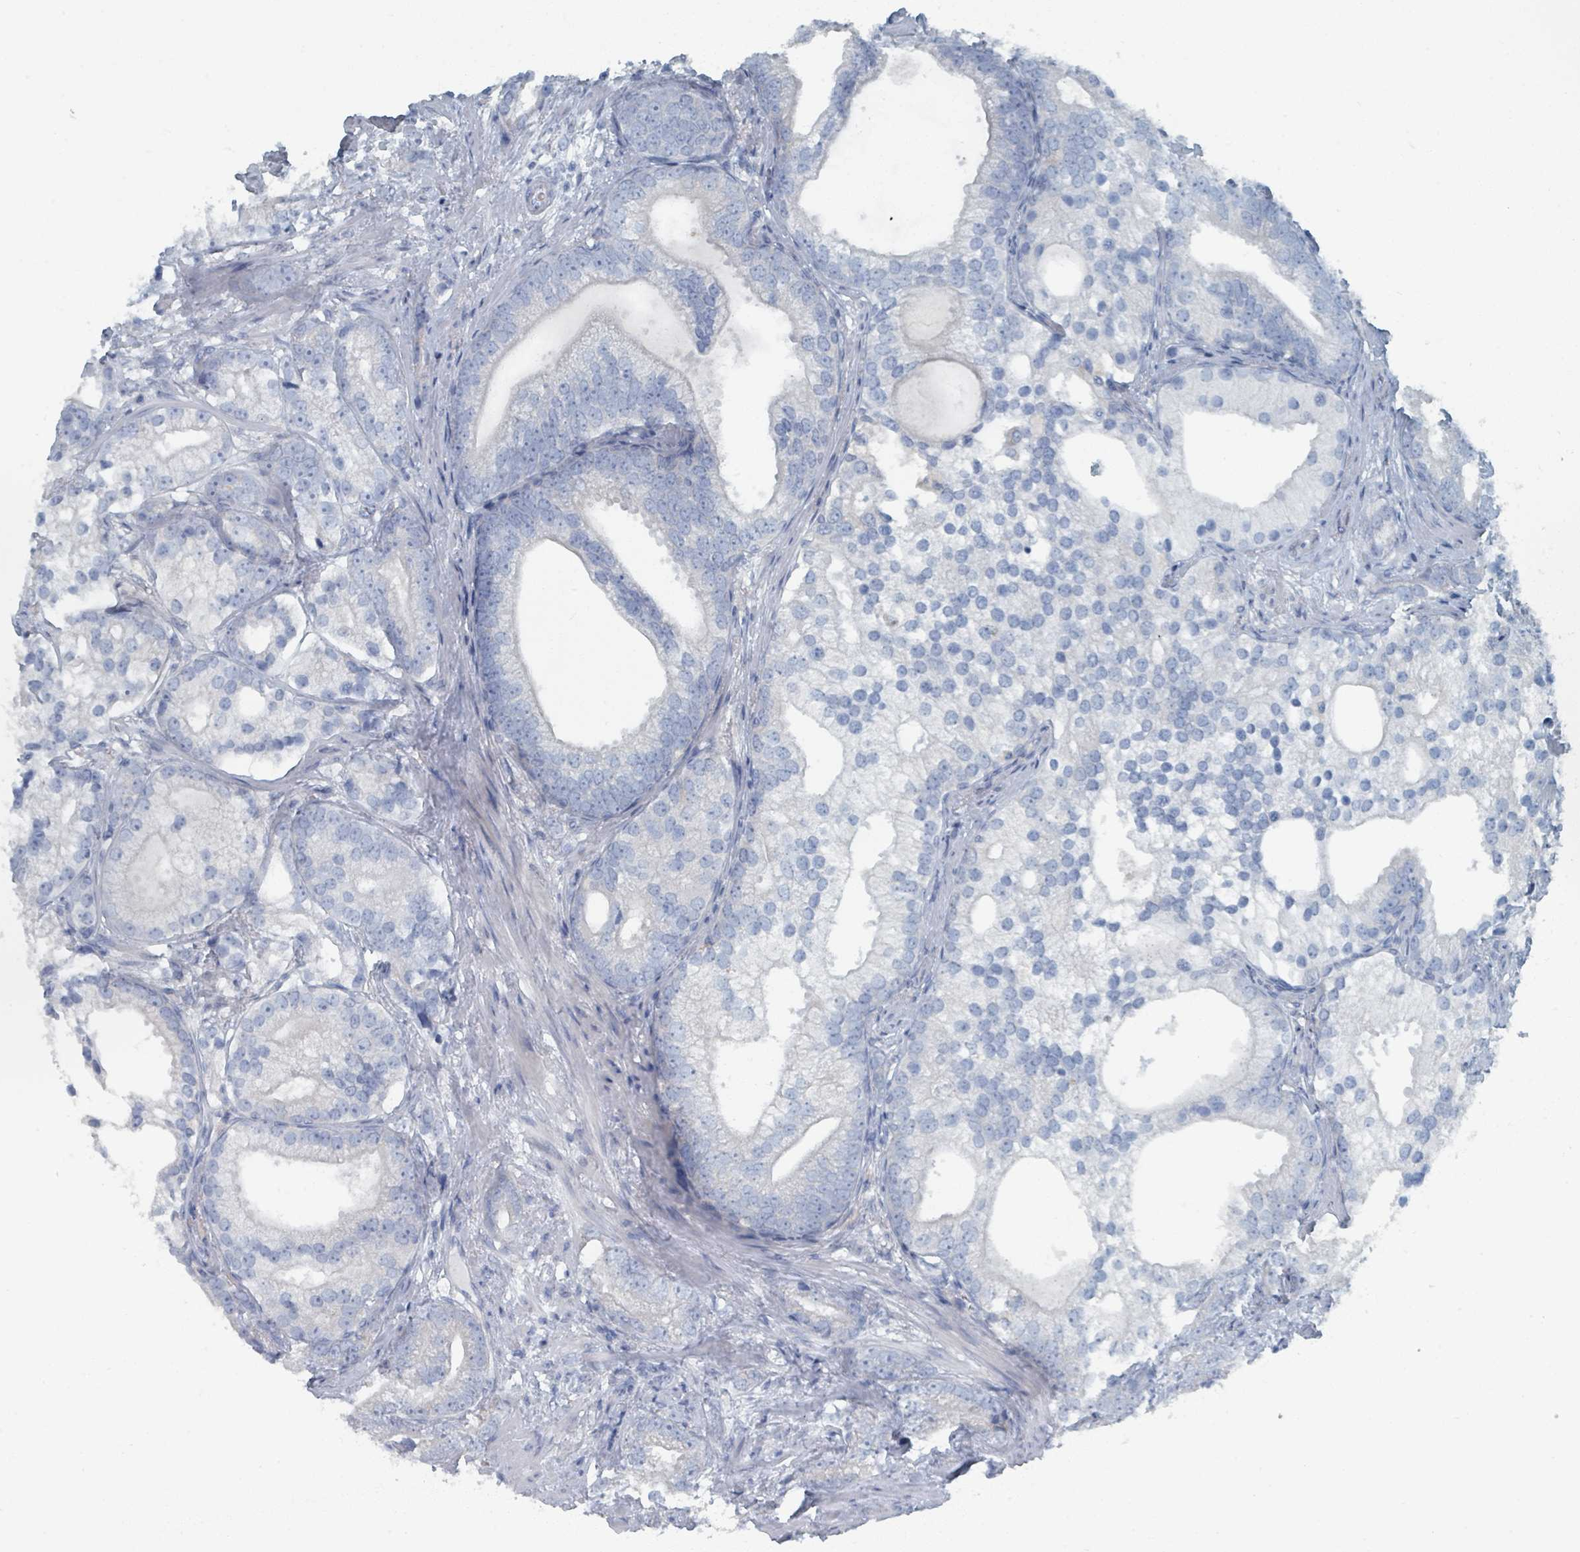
{"staining": {"intensity": "negative", "quantity": "none", "location": "none"}, "tissue": "prostate cancer", "cell_type": "Tumor cells", "image_type": "cancer", "snomed": [{"axis": "morphology", "description": "Adenocarcinoma, High grade"}, {"axis": "topography", "description": "Prostate"}], "caption": "An immunohistochemistry histopathology image of prostate high-grade adenocarcinoma is shown. There is no staining in tumor cells of prostate high-grade adenocarcinoma.", "gene": "GAMT", "patient": {"sex": "male", "age": 75}}